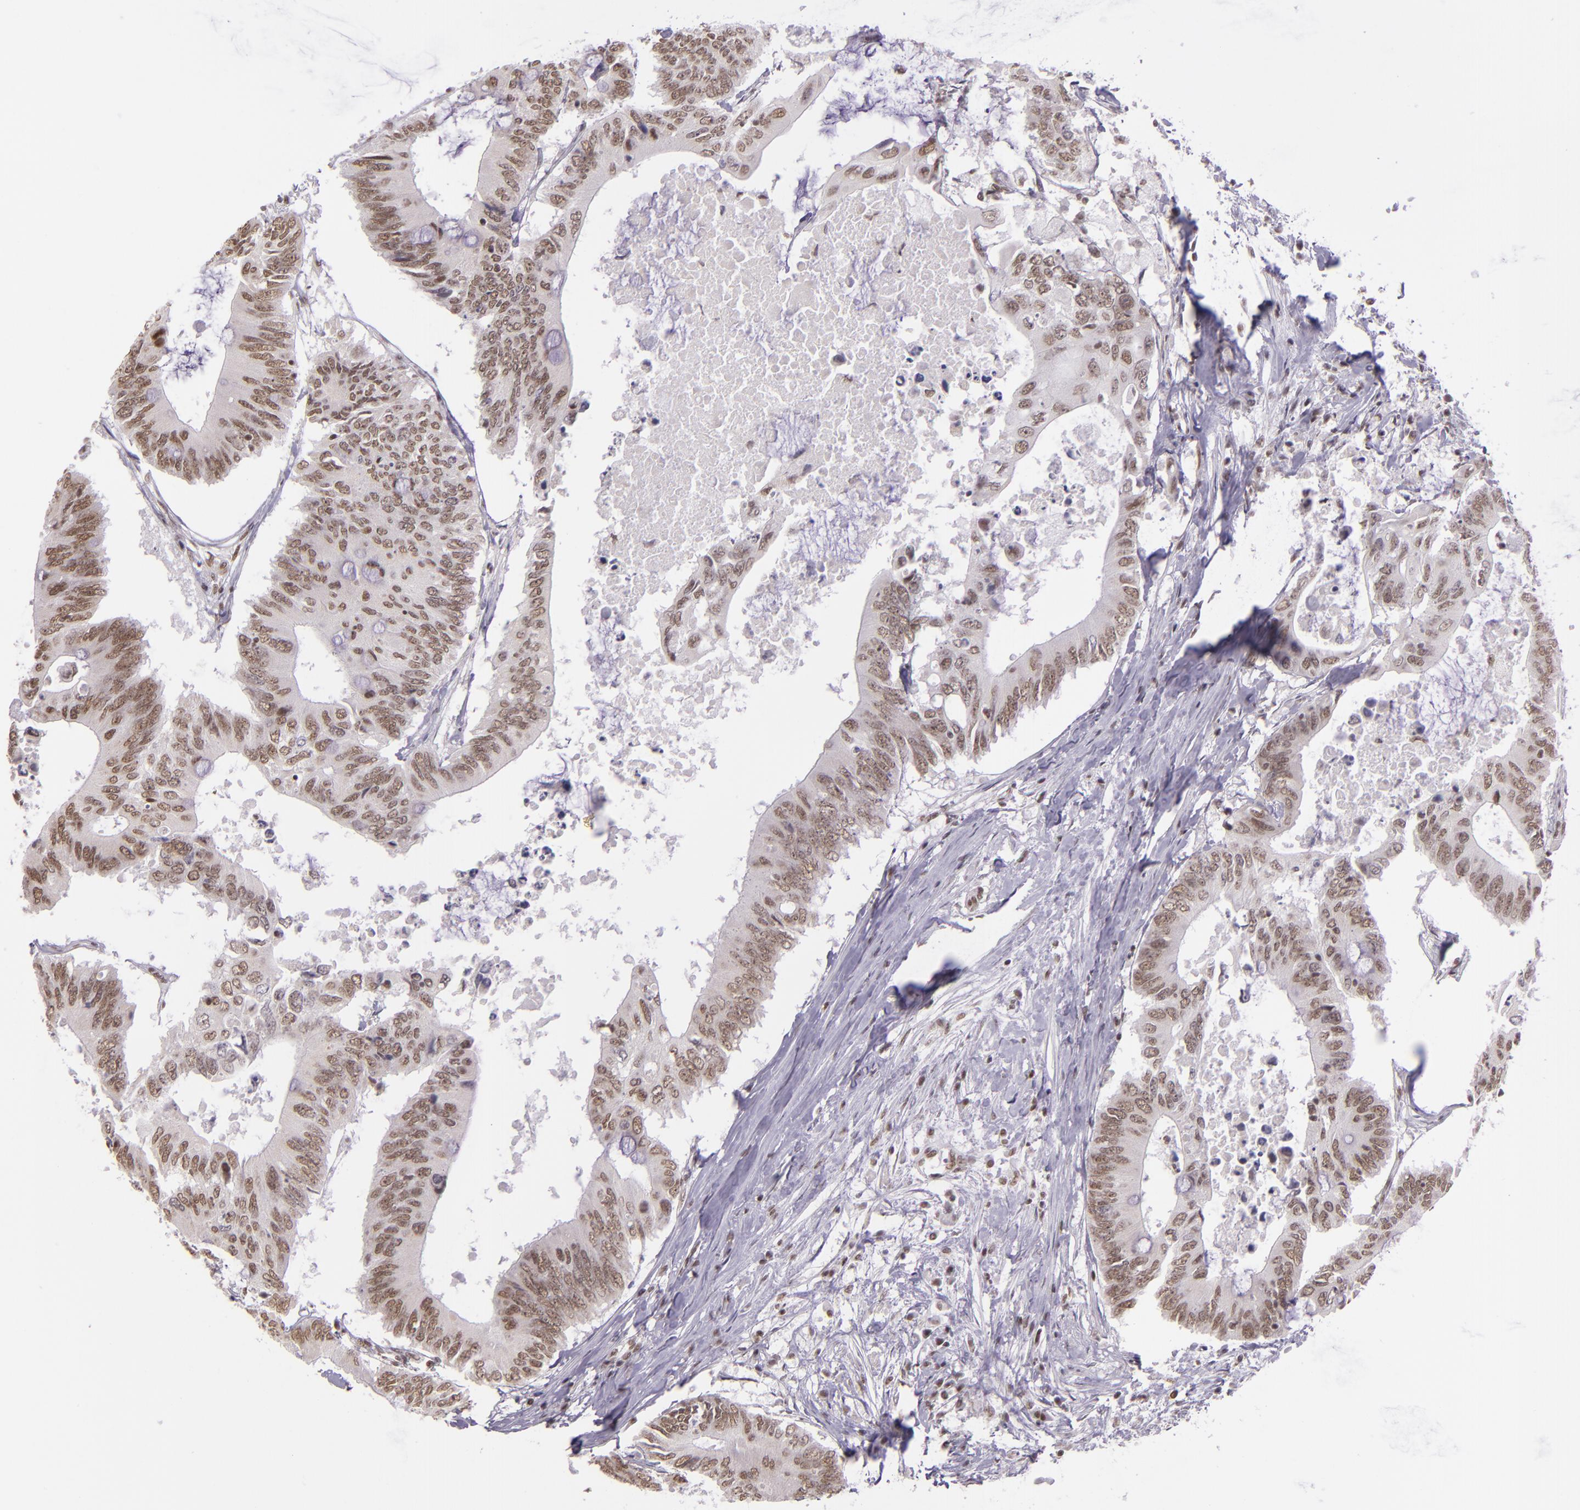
{"staining": {"intensity": "weak", "quantity": ">75%", "location": "nuclear"}, "tissue": "colorectal cancer", "cell_type": "Tumor cells", "image_type": "cancer", "snomed": [{"axis": "morphology", "description": "Adenocarcinoma, NOS"}, {"axis": "topography", "description": "Colon"}], "caption": "A brown stain shows weak nuclear staining of a protein in colorectal cancer tumor cells.", "gene": "USF1", "patient": {"sex": "male", "age": 71}}